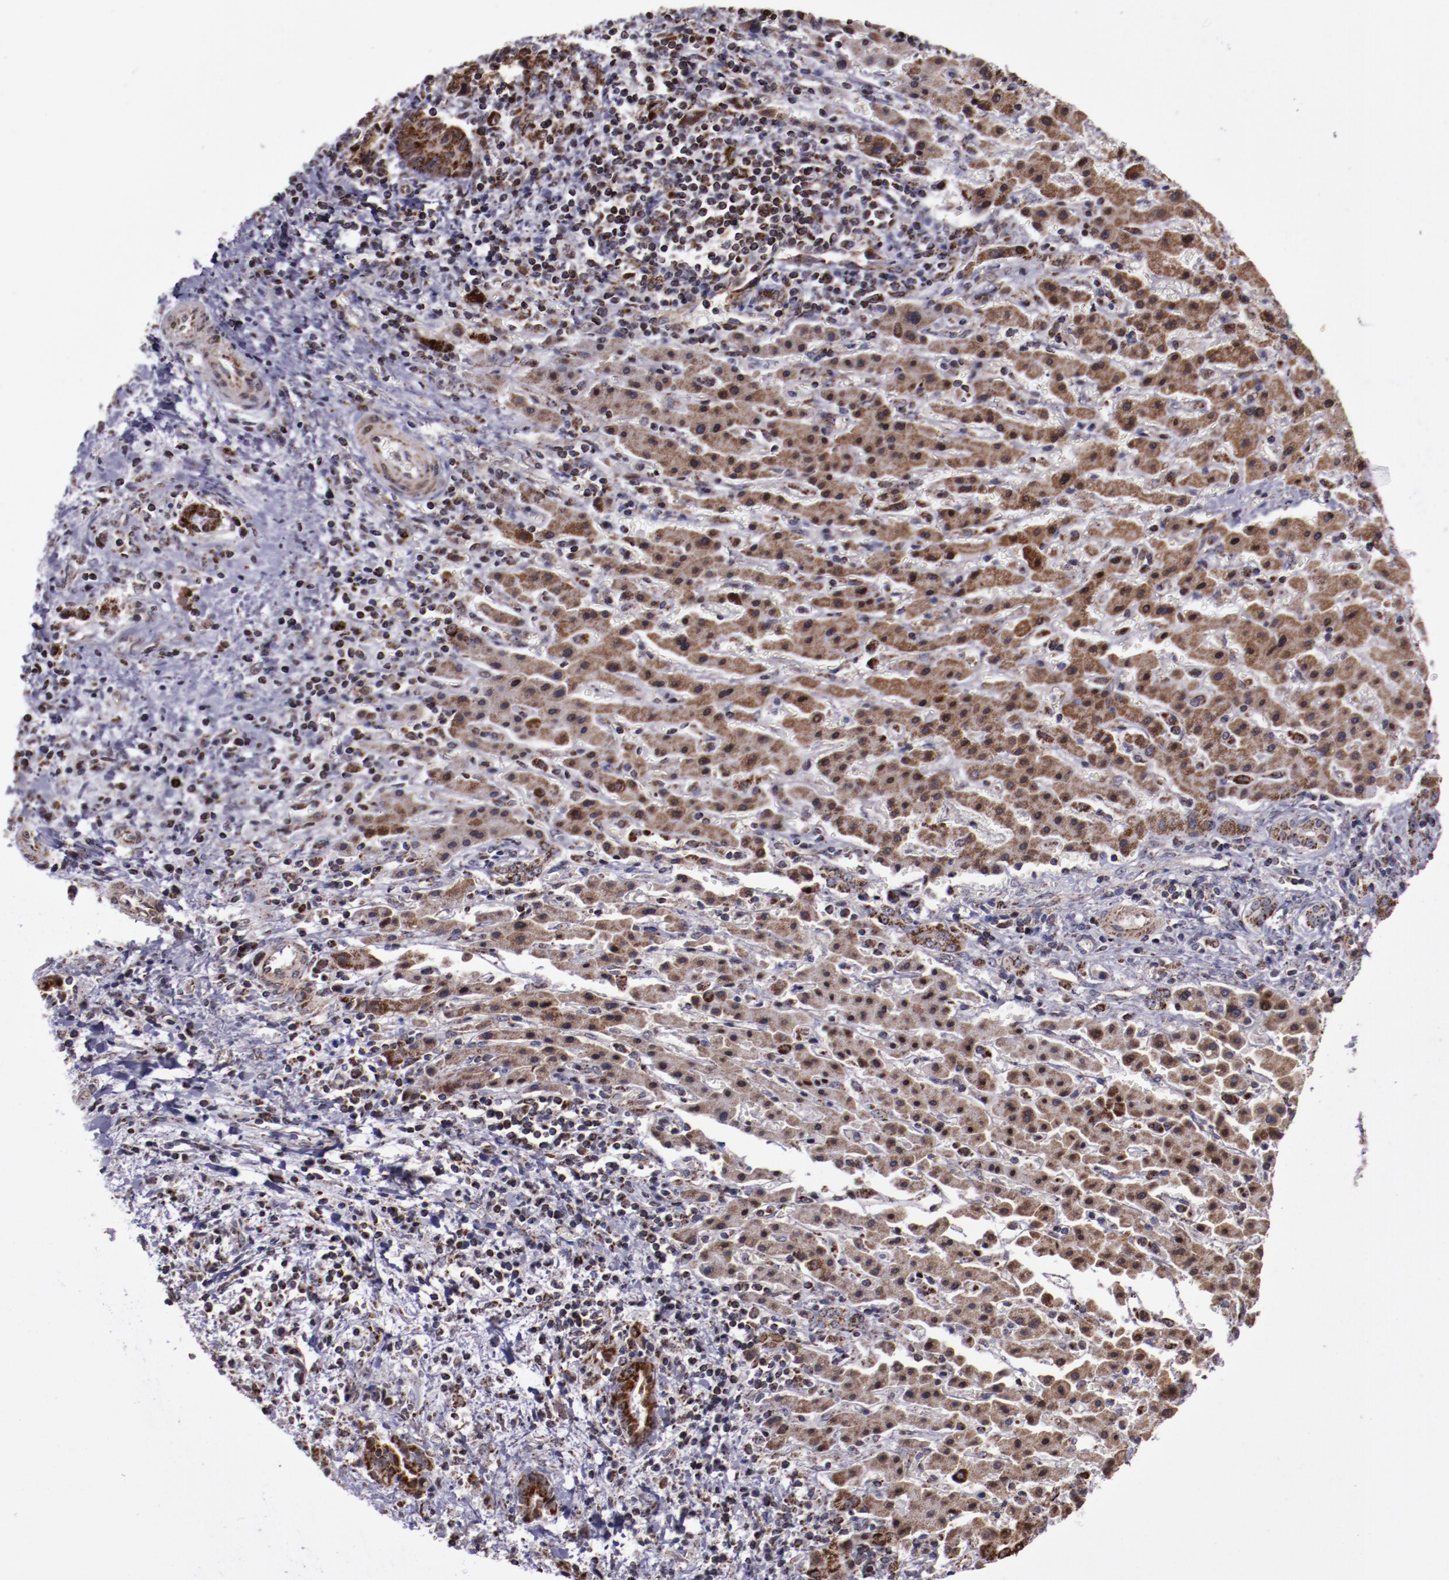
{"staining": {"intensity": "moderate", "quantity": ">75%", "location": "cytoplasmic/membranous"}, "tissue": "liver cancer", "cell_type": "Tumor cells", "image_type": "cancer", "snomed": [{"axis": "morphology", "description": "Cholangiocarcinoma"}, {"axis": "topography", "description": "Liver"}], "caption": "Liver cancer stained with DAB (3,3'-diaminobenzidine) IHC reveals medium levels of moderate cytoplasmic/membranous positivity in approximately >75% of tumor cells.", "gene": "LONP1", "patient": {"sex": "male", "age": 57}}